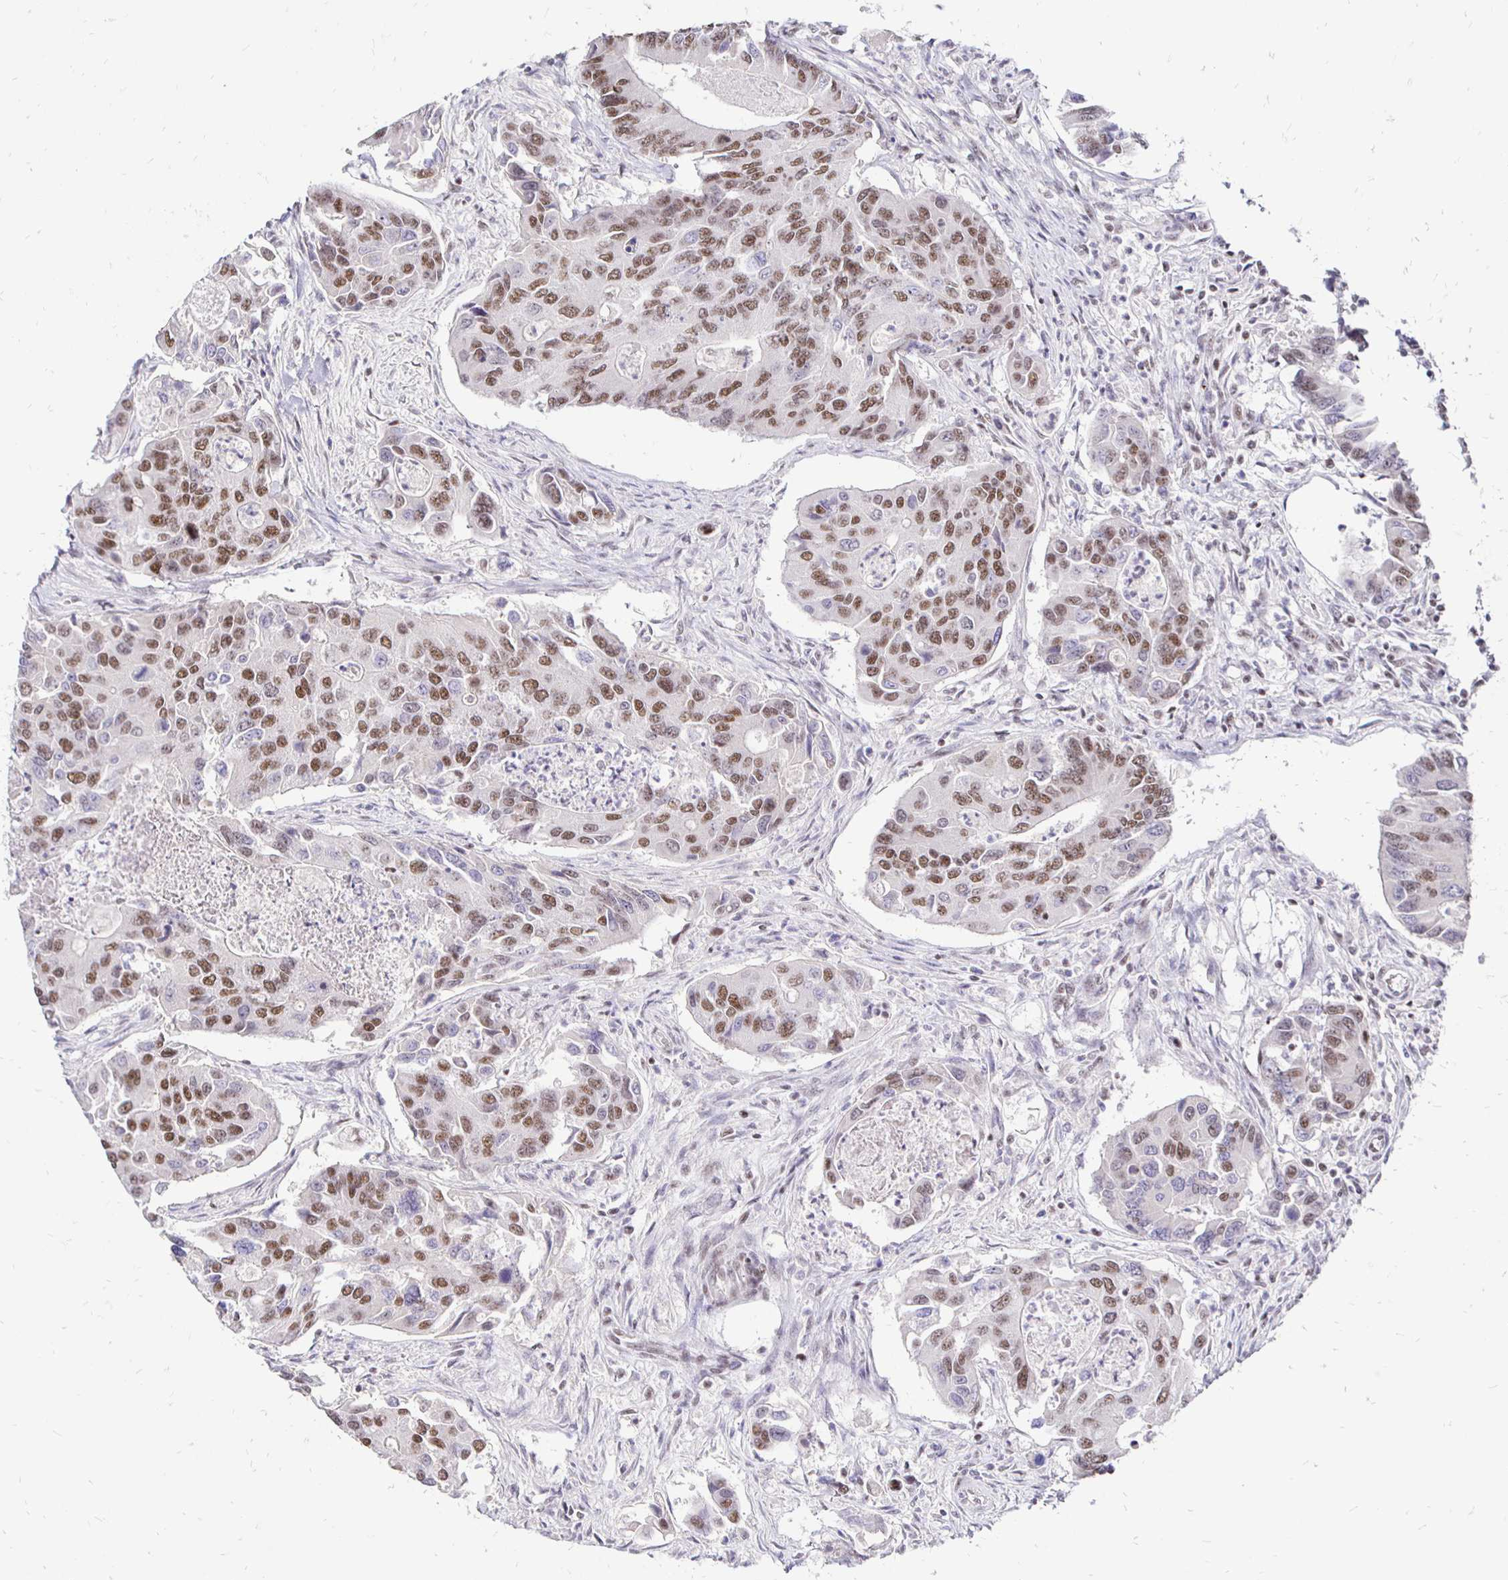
{"staining": {"intensity": "moderate", "quantity": ">75%", "location": "nuclear"}, "tissue": "colorectal cancer", "cell_type": "Tumor cells", "image_type": "cancer", "snomed": [{"axis": "morphology", "description": "Adenocarcinoma, NOS"}, {"axis": "topography", "description": "Colon"}], "caption": "Immunohistochemical staining of colorectal cancer exhibits medium levels of moderate nuclear expression in approximately >75% of tumor cells.", "gene": "SIN3A", "patient": {"sex": "female", "age": 67}}